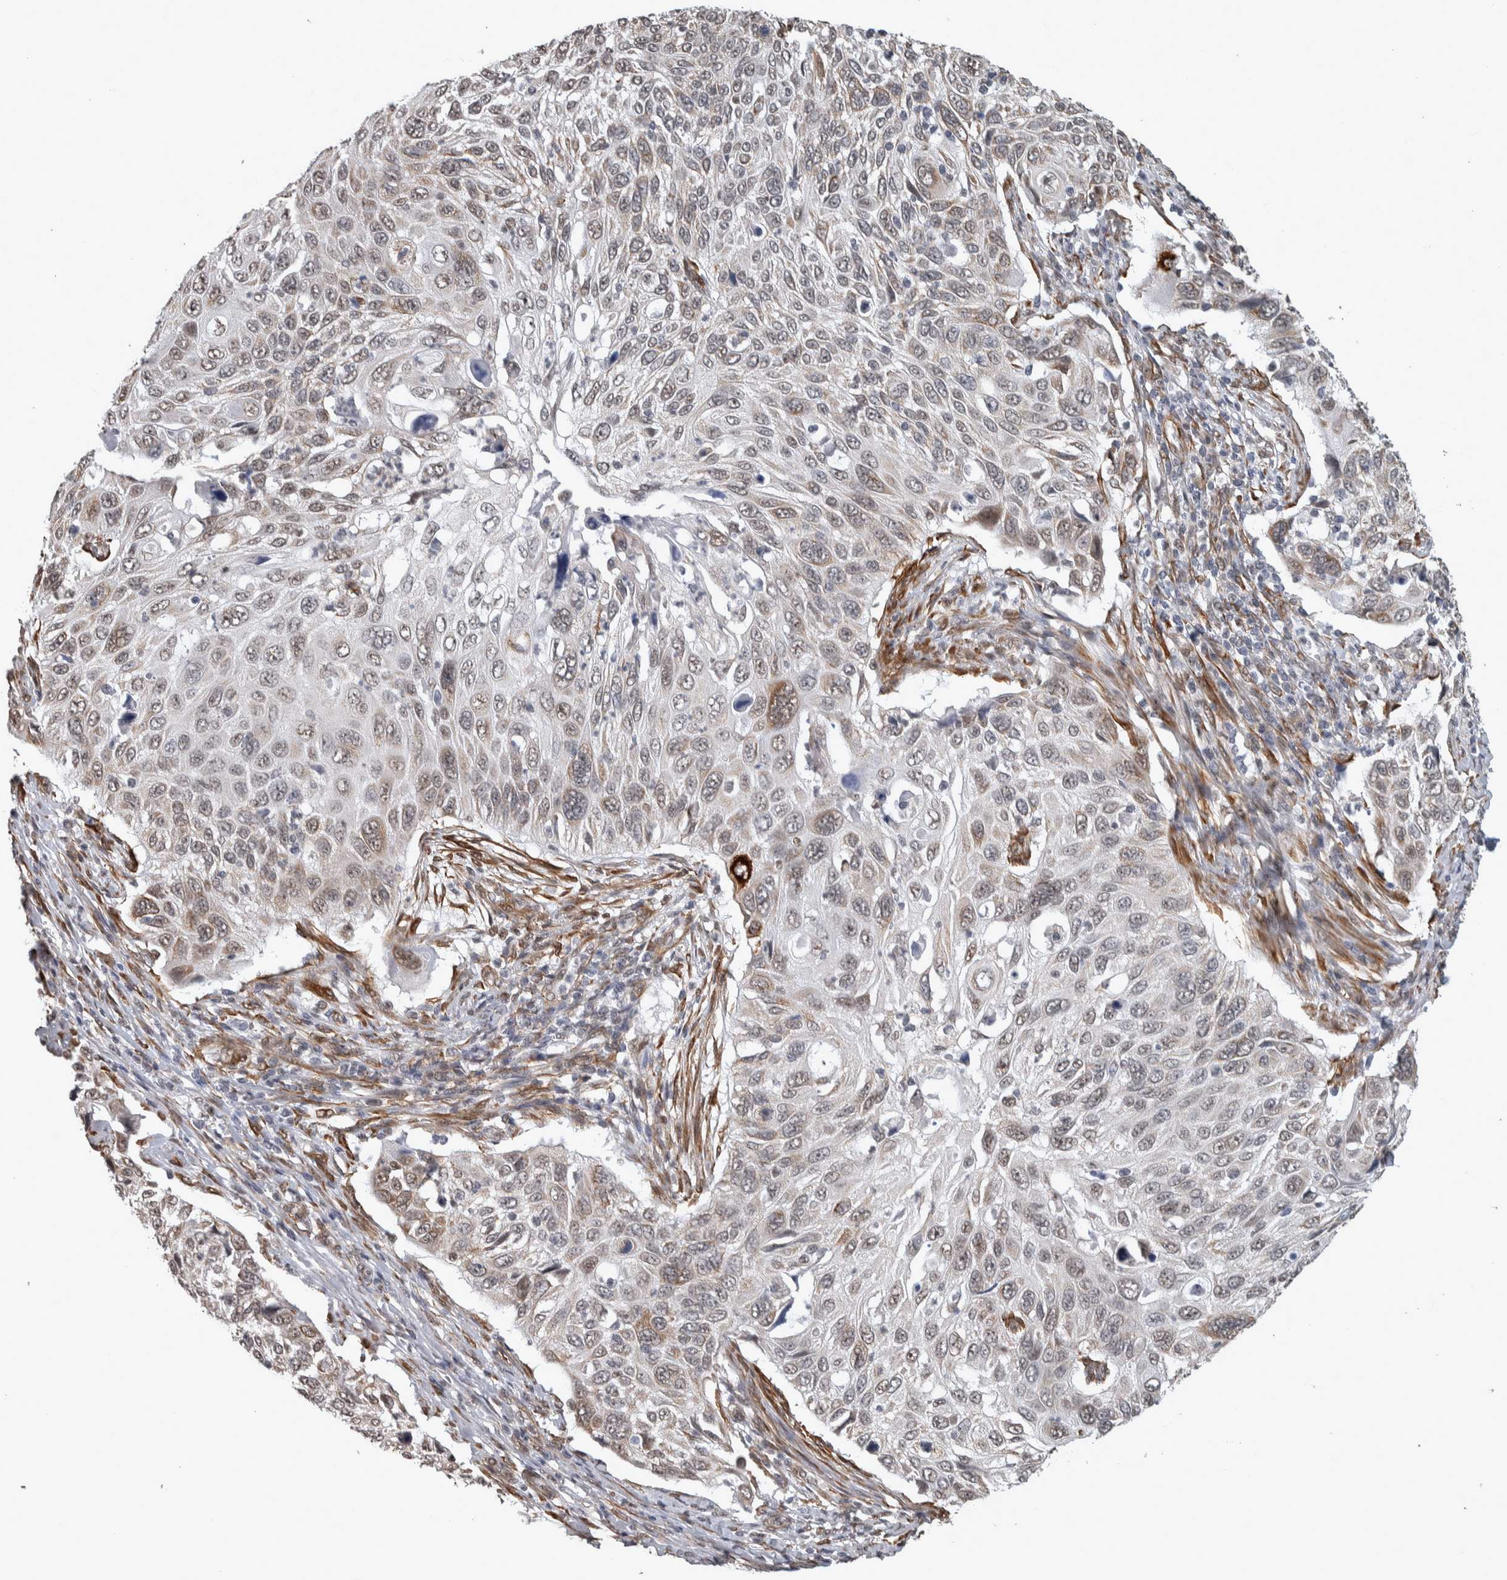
{"staining": {"intensity": "weak", "quantity": "<25%", "location": "nuclear"}, "tissue": "cervical cancer", "cell_type": "Tumor cells", "image_type": "cancer", "snomed": [{"axis": "morphology", "description": "Squamous cell carcinoma, NOS"}, {"axis": "topography", "description": "Cervix"}], "caption": "Human cervical squamous cell carcinoma stained for a protein using IHC shows no positivity in tumor cells.", "gene": "DDX42", "patient": {"sex": "female", "age": 70}}